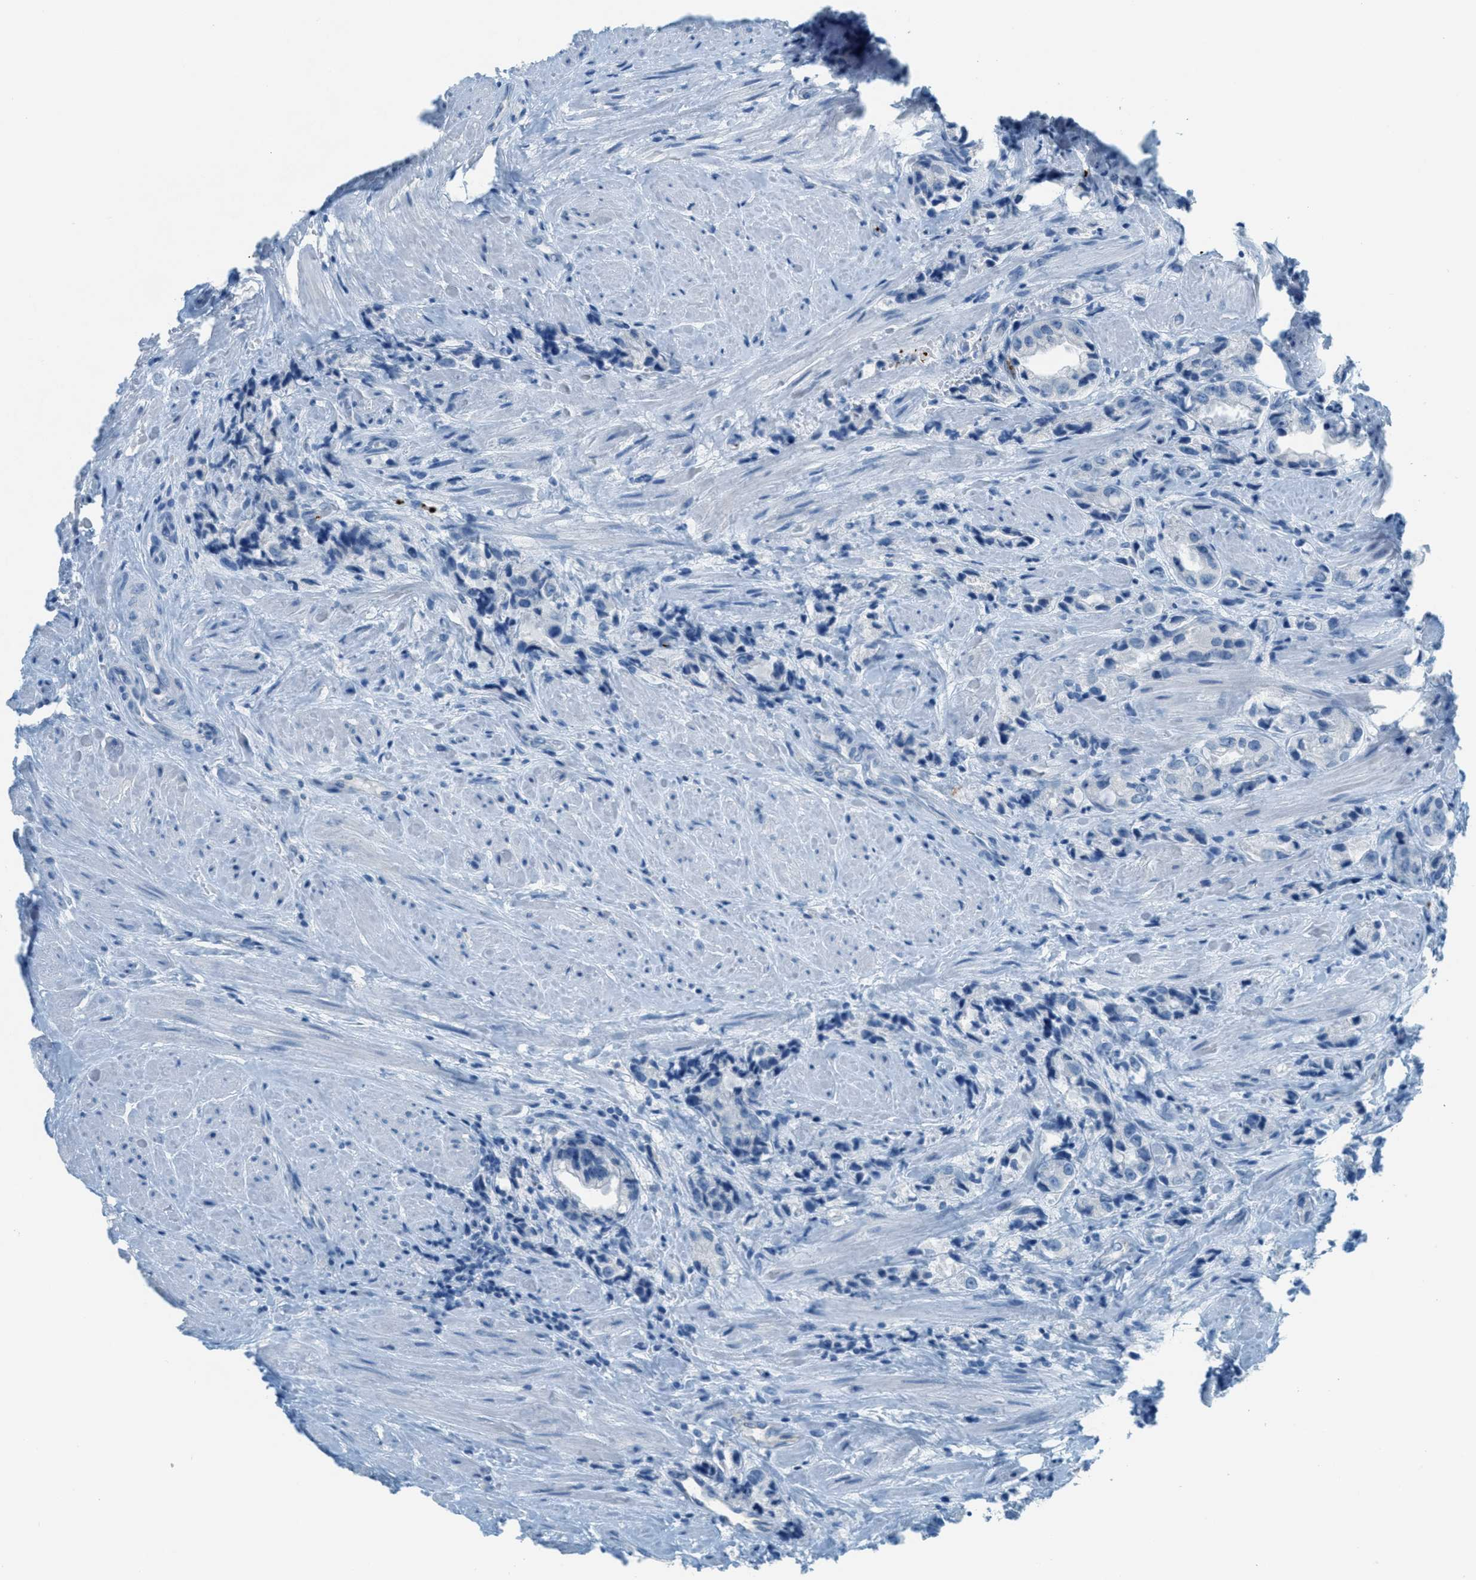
{"staining": {"intensity": "negative", "quantity": "none", "location": "none"}, "tissue": "prostate cancer", "cell_type": "Tumor cells", "image_type": "cancer", "snomed": [{"axis": "morphology", "description": "Adenocarcinoma, High grade"}, {"axis": "topography", "description": "Prostate"}], "caption": "Tumor cells show no significant protein expression in prostate high-grade adenocarcinoma. The staining is performed using DAB (3,3'-diaminobenzidine) brown chromogen with nuclei counter-stained in using hematoxylin.", "gene": "PPBP", "patient": {"sex": "male", "age": 61}}